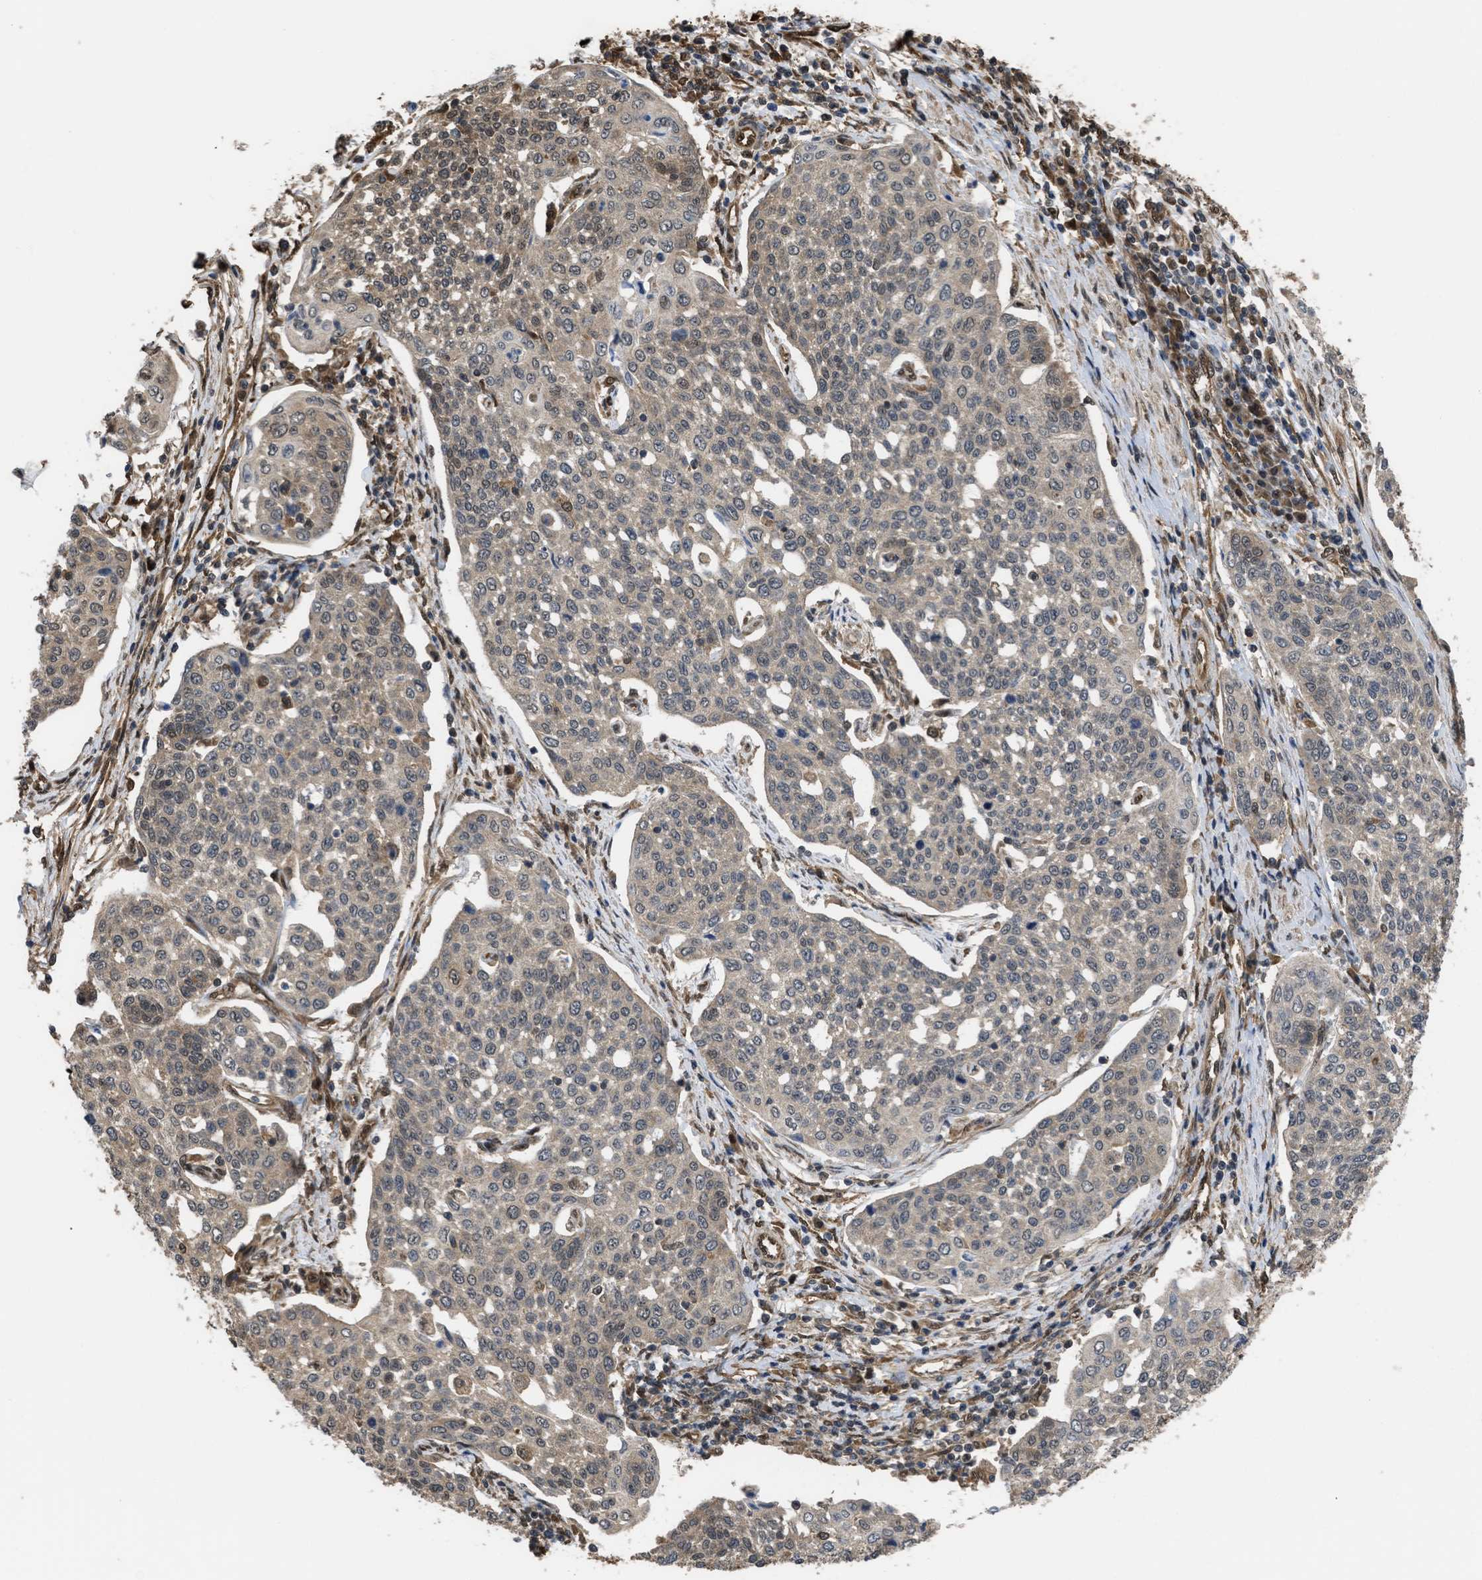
{"staining": {"intensity": "moderate", "quantity": "<25%", "location": "cytoplasmic/membranous,nuclear"}, "tissue": "cervical cancer", "cell_type": "Tumor cells", "image_type": "cancer", "snomed": [{"axis": "morphology", "description": "Squamous cell carcinoma, NOS"}, {"axis": "topography", "description": "Cervix"}], "caption": "This is an image of IHC staining of cervical cancer (squamous cell carcinoma), which shows moderate positivity in the cytoplasmic/membranous and nuclear of tumor cells.", "gene": "YWHAG", "patient": {"sex": "female", "age": 34}}